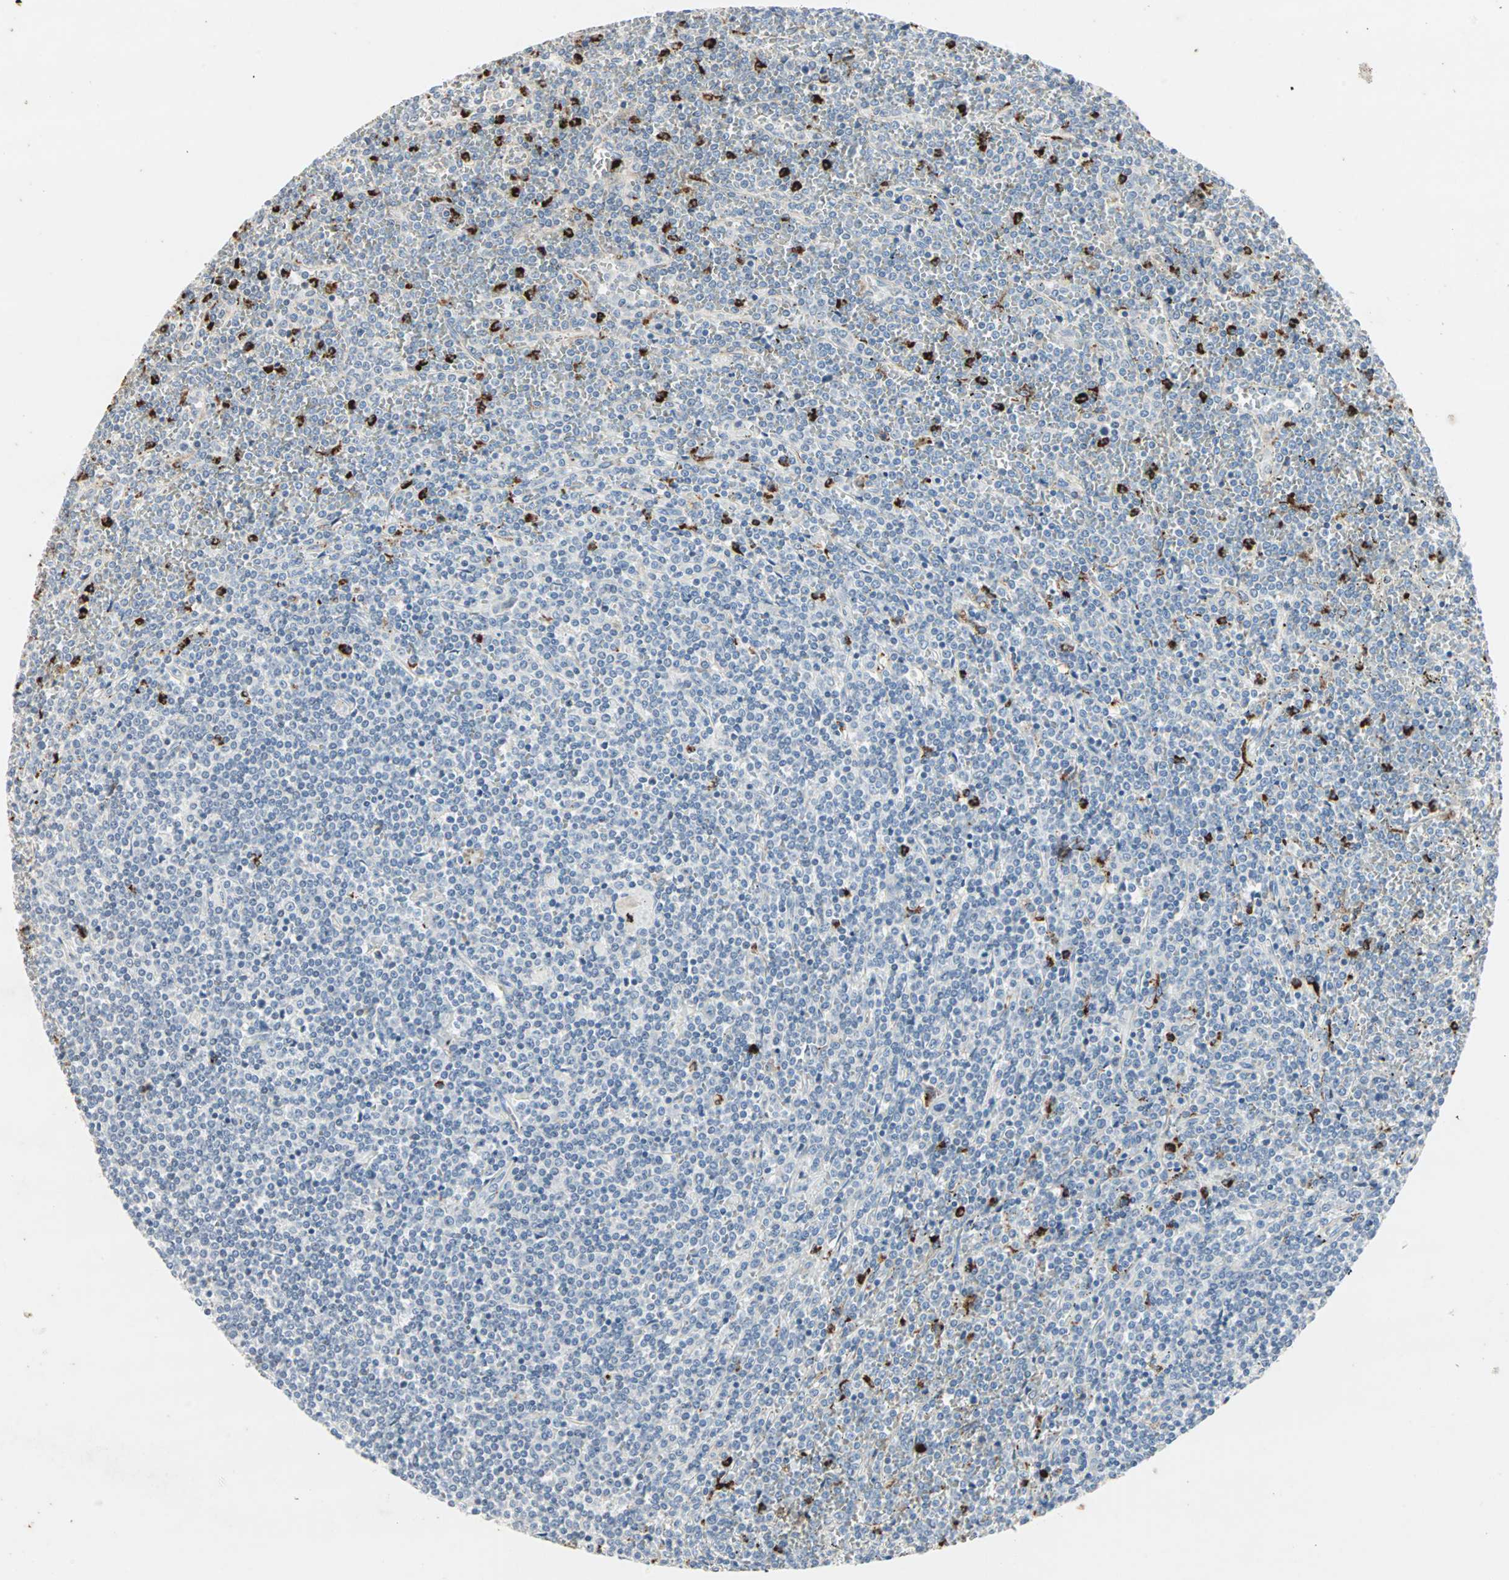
{"staining": {"intensity": "strong", "quantity": "<25%", "location": "cytoplasmic/membranous"}, "tissue": "lymphoma", "cell_type": "Tumor cells", "image_type": "cancer", "snomed": [{"axis": "morphology", "description": "Malignant lymphoma, non-Hodgkin's type, Low grade"}, {"axis": "topography", "description": "Spleen"}], "caption": "Immunohistochemistry (IHC) of lymphoma exhibits medium levels of strong cytoplasmic/membranous positivity in approximately <25% of tumor cells. (brown staining indicates protein expression, while blue staining denotes nuclei).", "gene": "CEACAM6", "patient": {"sex": "female", "age": 19}}